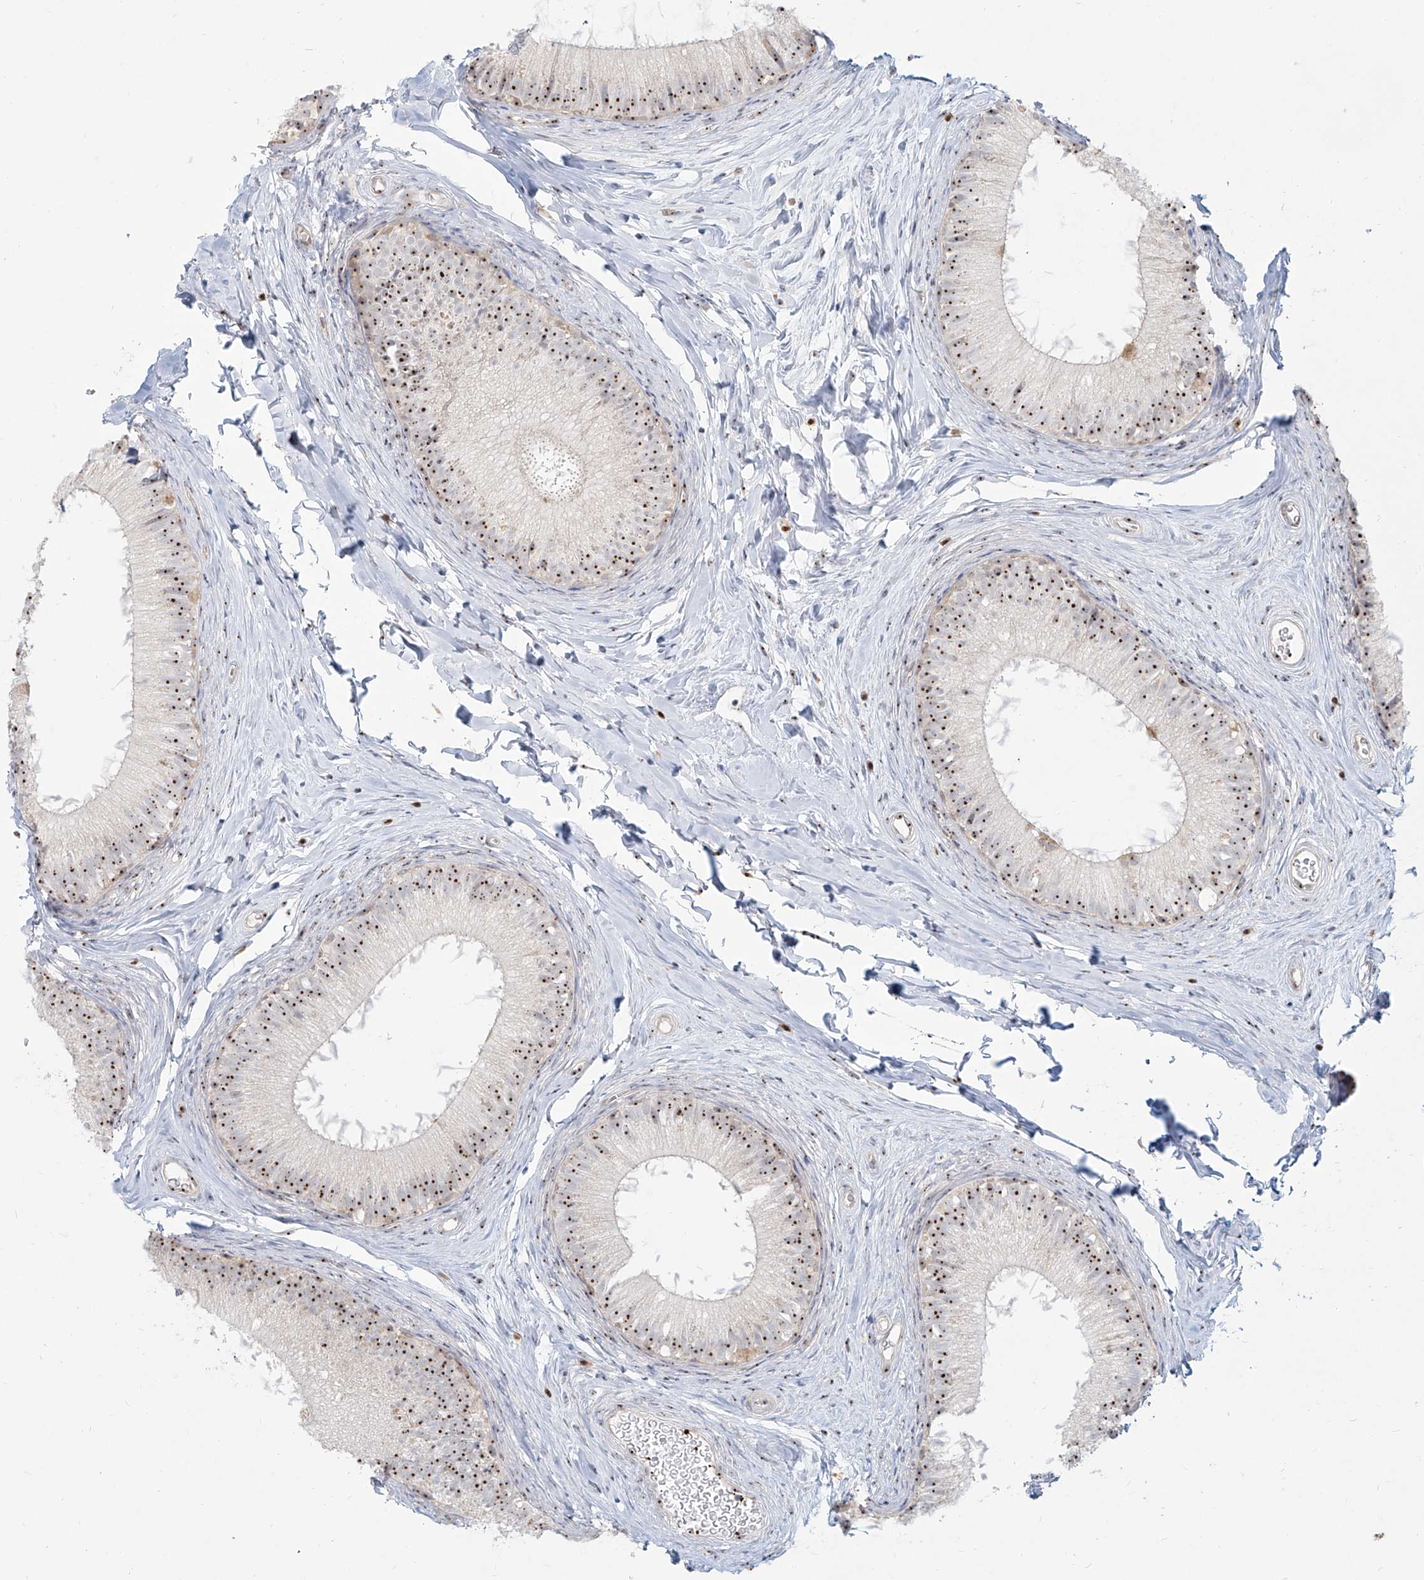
{"staining": {"intensity": "strong", "quantity": ">75%", "location": "nuclear"}, "tissue": "epididymis", "cell_type": "Glandular cells", "image_type": "normal", "snomed": [{"axis": "morphology", "description": "Normal tissue, NOS"}, {"axis": "topography", "description": "Epididymis"}], "caption": "DAB (3,3'-diaminobenzidine) immunohistochemical staining of normal human epididymis shows strong nuclear protein expression in approximately >75% of glandular cells. The staining is performed using DAB brown chromogen to label protein expression. The nuclei are counter-stained blue using hematoxylin.", "gene": "BYSL", "patient": {"sex": "male", "age": 34}}